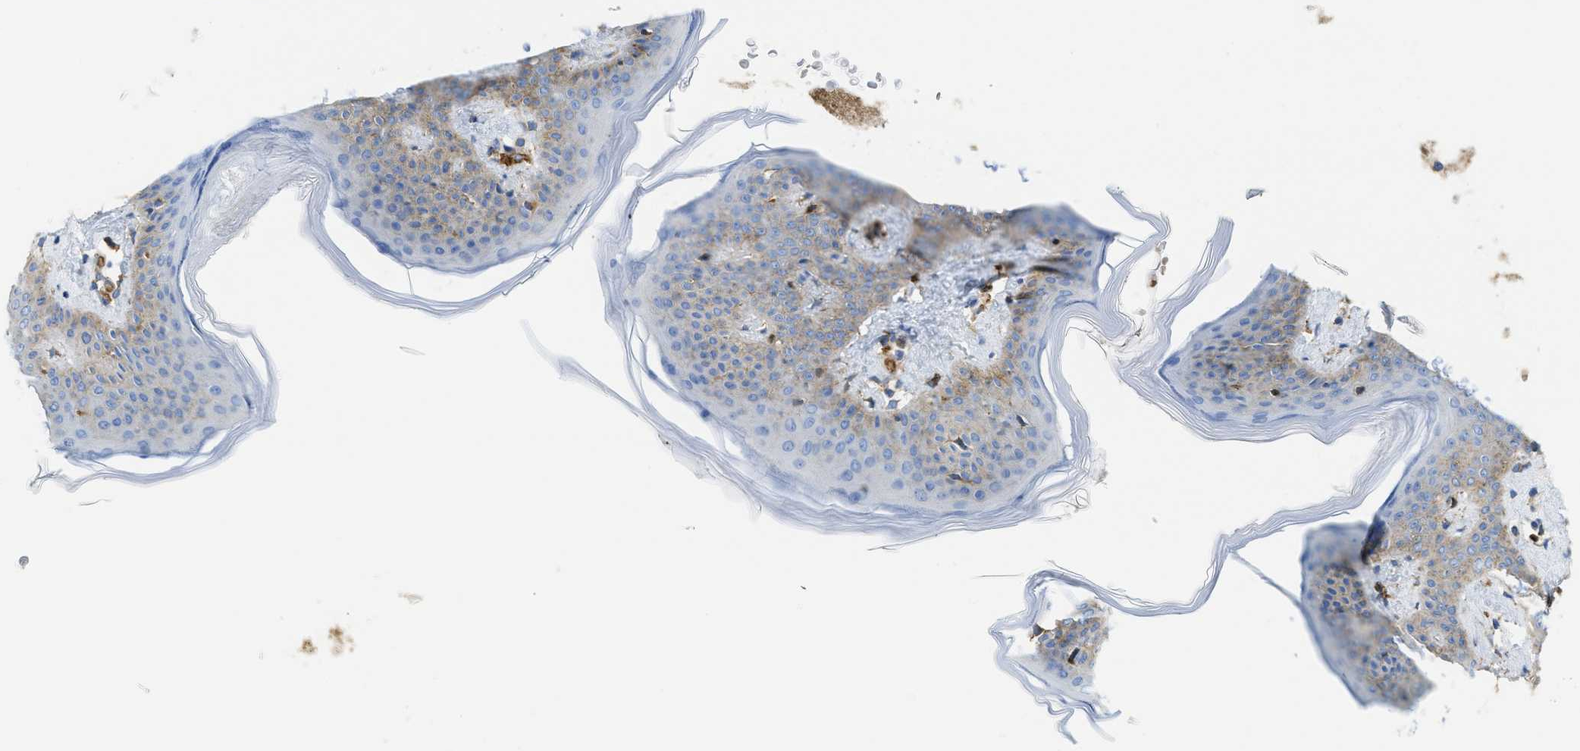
{"staining": {"intensity": "moderate", "quantity": ">75%", "location": "cytoplasmic/membranous"}, "tissue": "skin", "cell_type": "Fibroblasts", "image_type": "normal", "snomed": [{"axis": "morphology", "description": "Normal tissue, NOS"}, {"axis": "topography", "description": "Skin"}], "caption": "Immunohistochemistry staining of benign skin, which exhibits medium levels of moderate cytoplasmic/membranous positivity in approximately >75% of fibroblasts indicating moderate cytoplasmic/membranous protein staining. The staining was performed using DAB (brown) for protein detection and nuclei were counterstained in hematoxylin (blue).", "gene": "HIP1", "patient": {"sex": "female", "age": 17}}